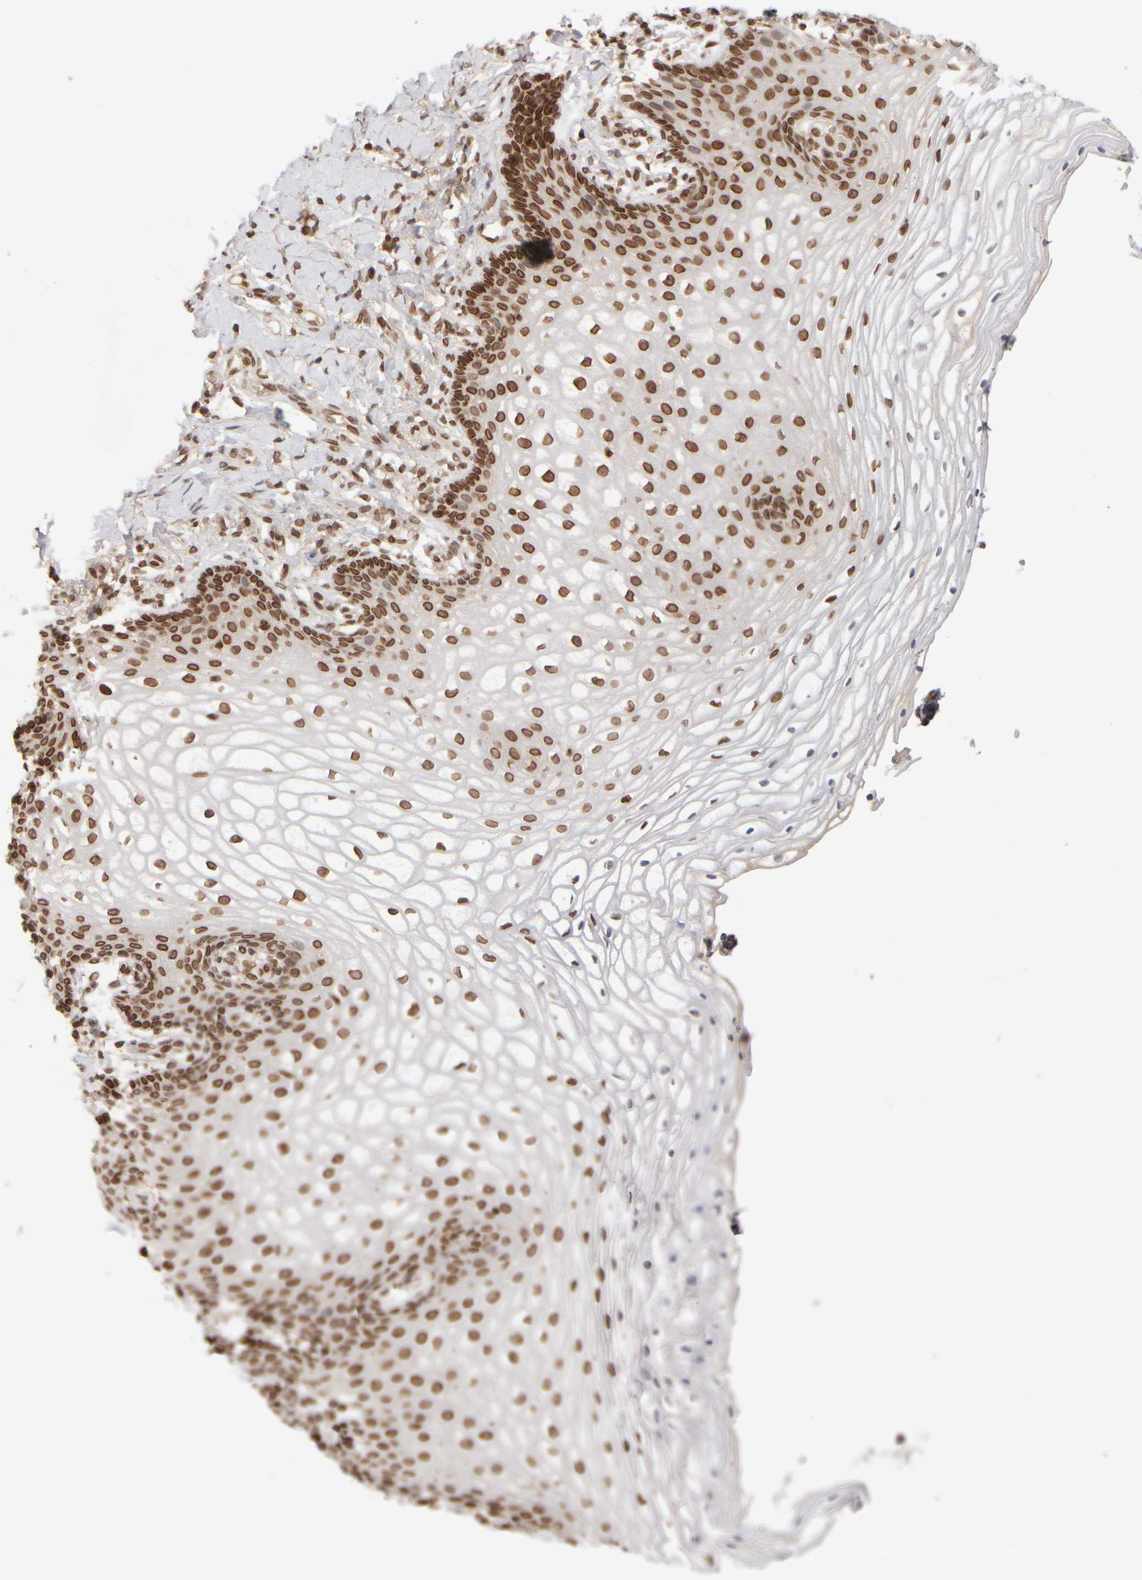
{"staining": {"intensity": "strong", "quantity": ">75%", "location": "cytoplasmic/membranous,nuclear"}, "tissue": "vagina", "cell_type": "Squamous epithelial cells", "image_type": "normal", "snomed": [{"axis": "morphology", "description": "Normal tissue, NOS"}, {"axis": "topography", "description": "Vagina"}], "caption": "This histopathology image demonstrates IHC staining of unremarkable human vagina, with high strong cytoplasmic/membranous,nuclear expression in approximately >75% of squamous epithelial cells.", "gene": "ZC3HC1", "patient": {"sex": "female", "age": 60}}